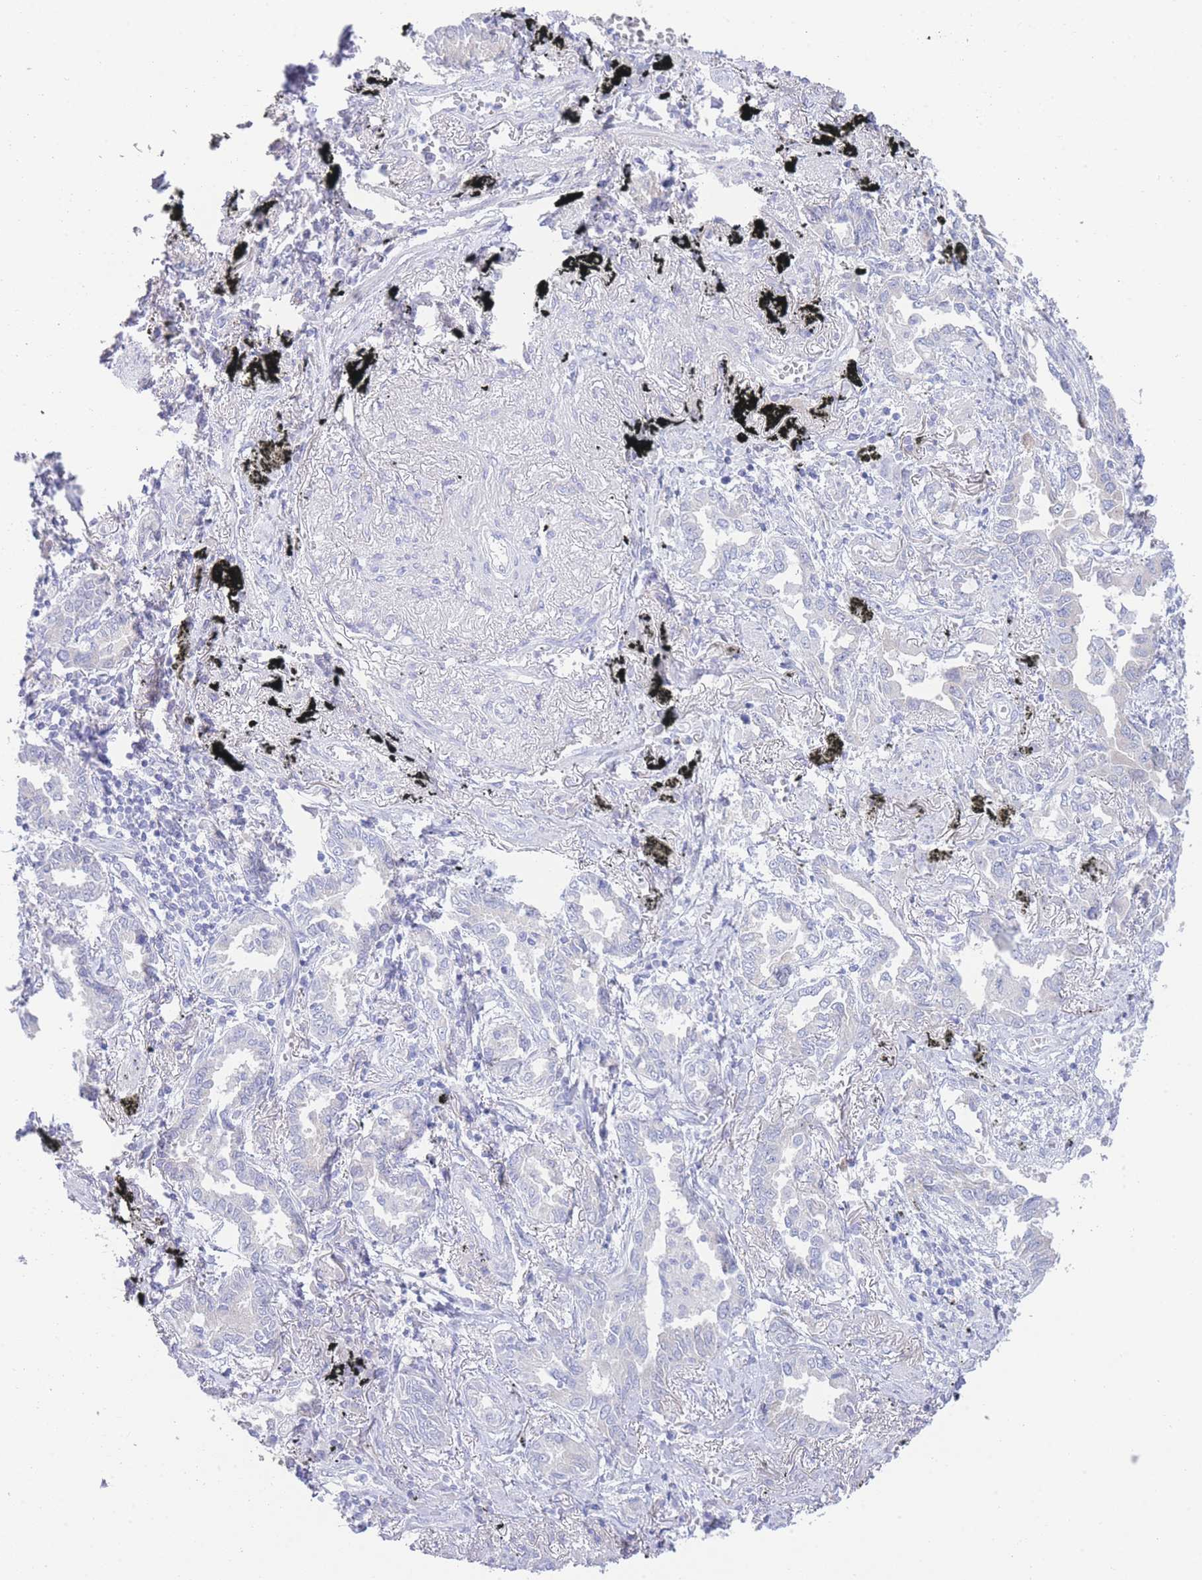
{"staining": {"intensity": "negative", "quantity": "none", "location": "none"}, "tissue": "lung cancer", "cell_type": "Tumor cells", "image_type": "cancer", "snomed": [{"axis": "morphology", "description": "Adenocarcinoma, NOS"}, {"axis": "topography", "description": "Lung"}], "caption": "The image displays no staining of tumor cells in lung cancer (adenocarcinoma).", "gene": "LRRC37A", "patient": {"sex": "male", "age": 67}}